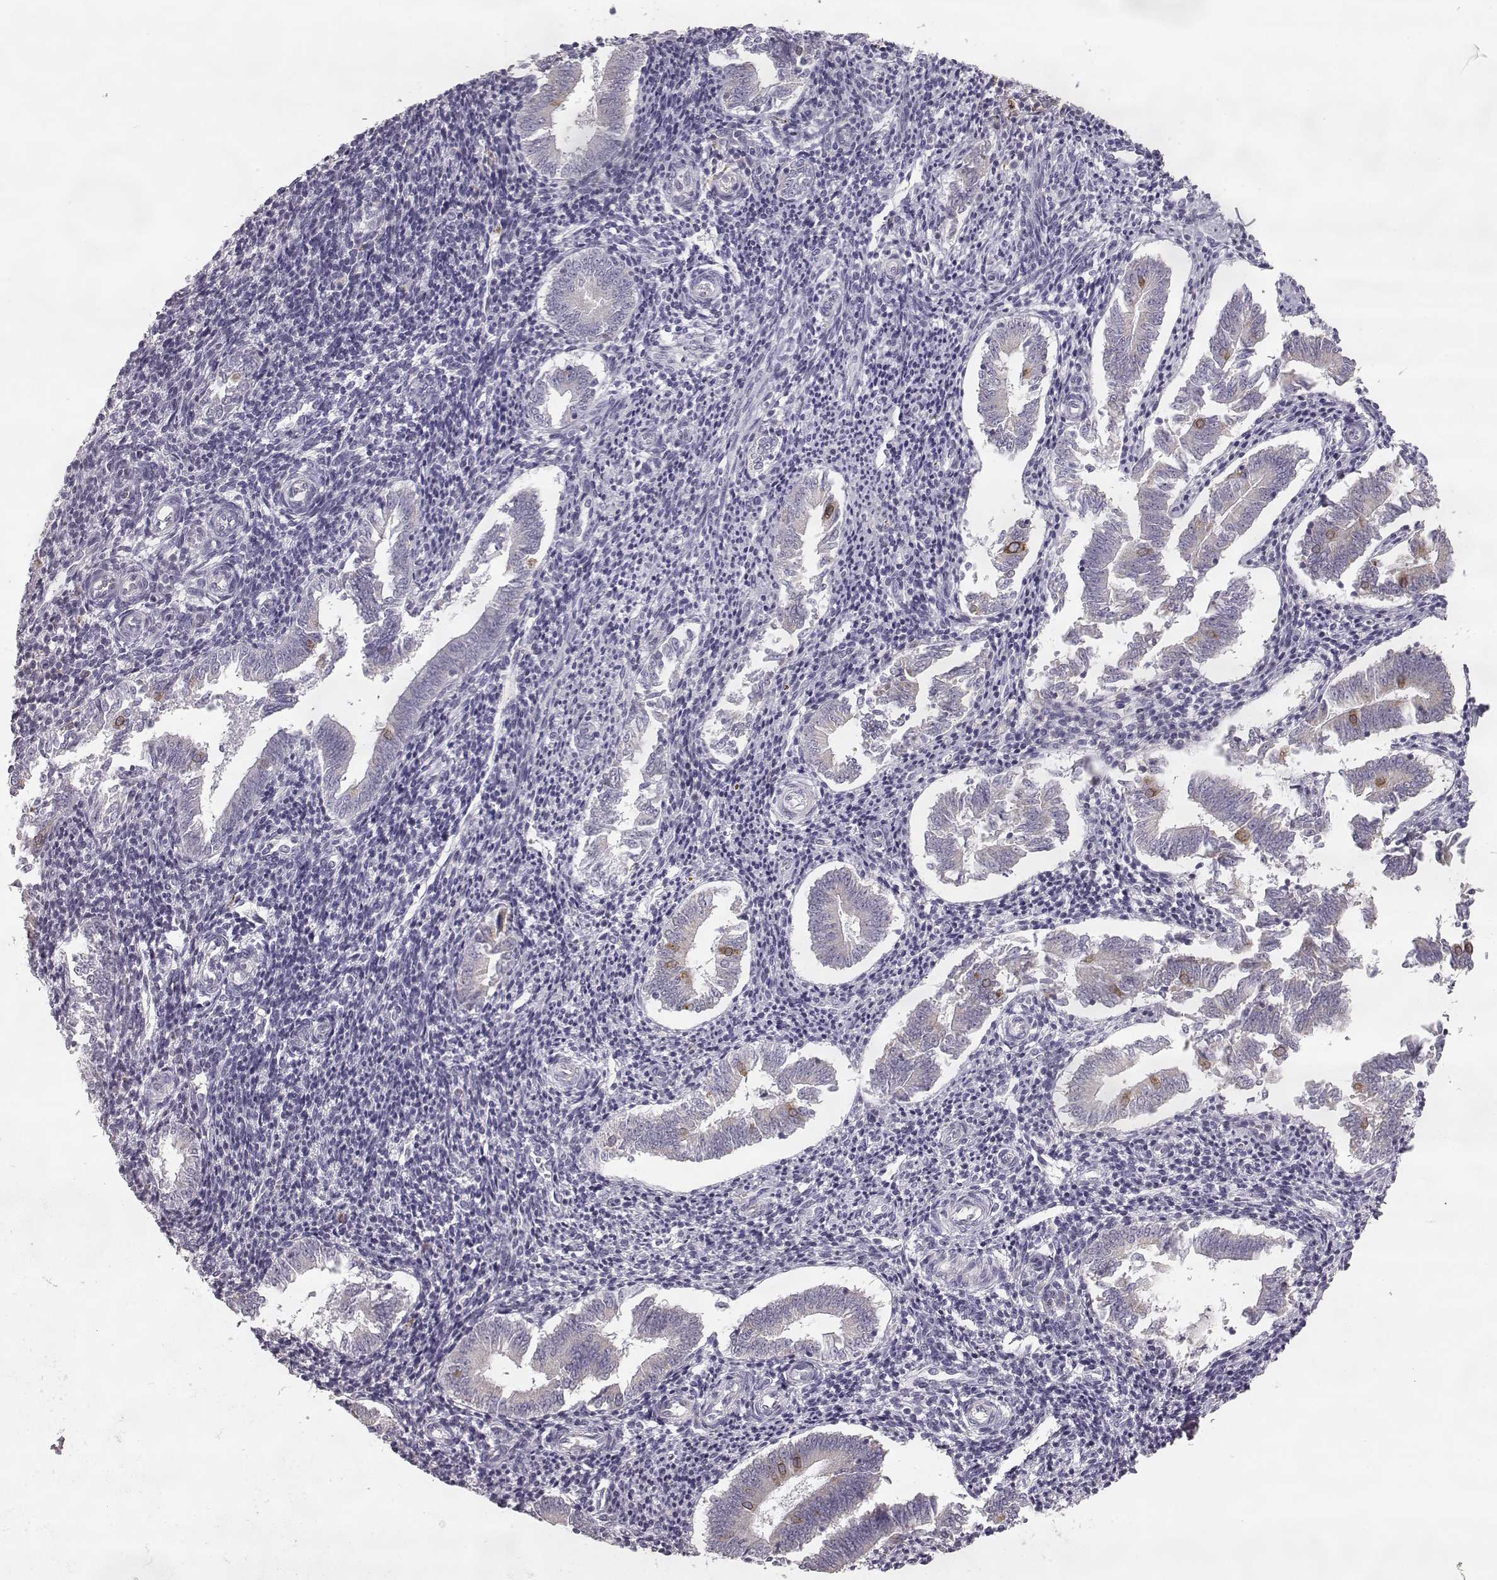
{"staining": {"intensity": "negative", "quantity": "none", "location": "none"}, "tissue": "endometrium", "cell_type": "Cells in endometrial stroma", "image_type": "normal", "snomed": [{"axis": "morphology", "description": "Normal tissue, NOS"}, {"axis": "topography", "description": "Endometrium"}], "caption": "Endometrium was stained to show a protein in brown. There is no significant expression in cells in endometrial stroma.", "gene": "ELOVL5", "patient": {"sex": "female", "age": 25}}